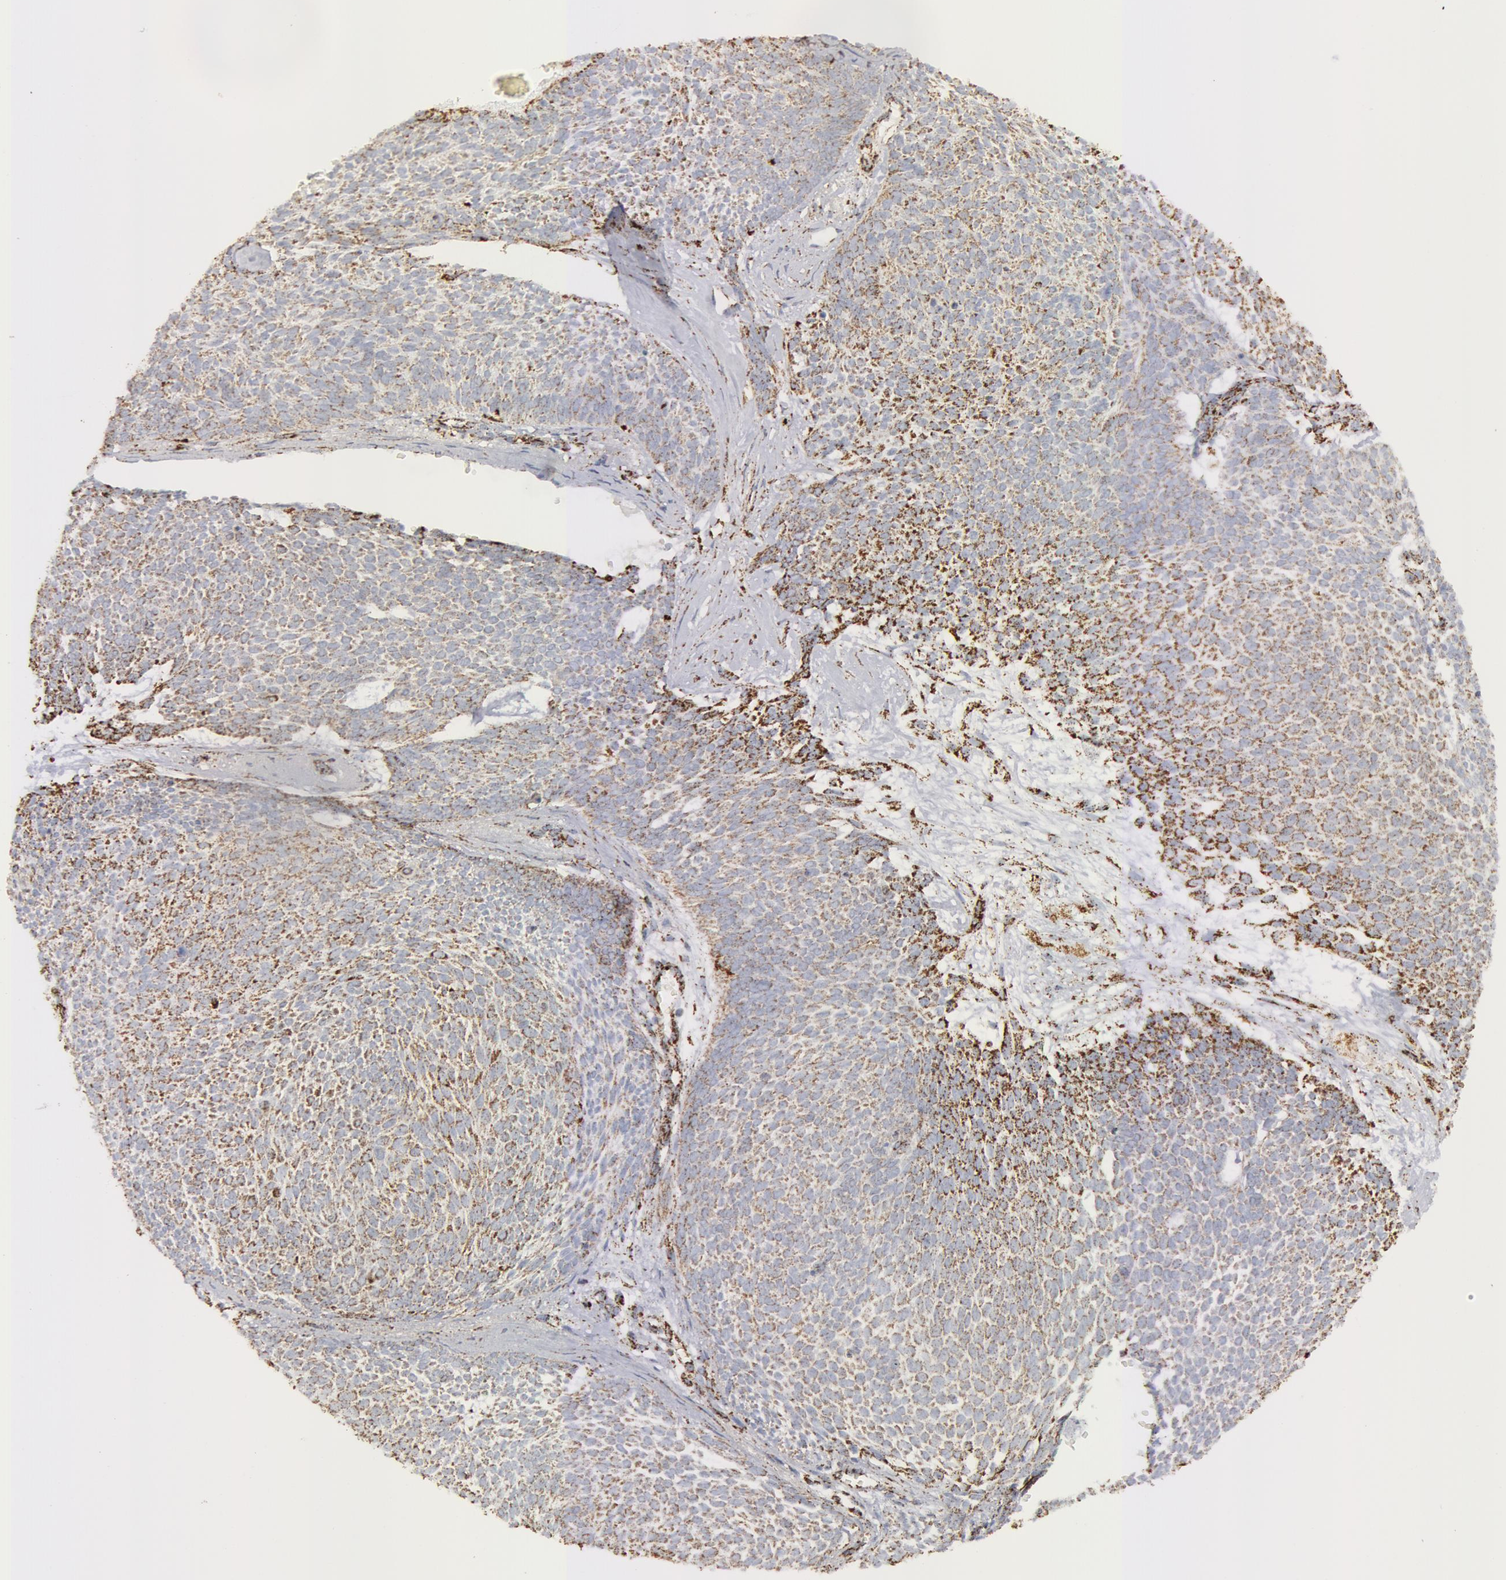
{"staining": {"intensity": "moderate", "quantity": "25%-75%", "location": "cytoplasmic/membranous"}, "tissue": "skin cancer", "cell_type": "Tumor cells", "image_type": "cancer", "snomed": [{"axis": "morphology", "description": "Basal cell carcinoma"}, {"axis": "topography", "description": "Skin"}], "caption": "Immunohistochemical staining of skin cancer shows medium levels of moderate cytoplasmic/membranous staining in approximately 25%-75% of tumor cells.", "gene": "ATP5F1B", "patient": {"sex": "male", "age": 84}}